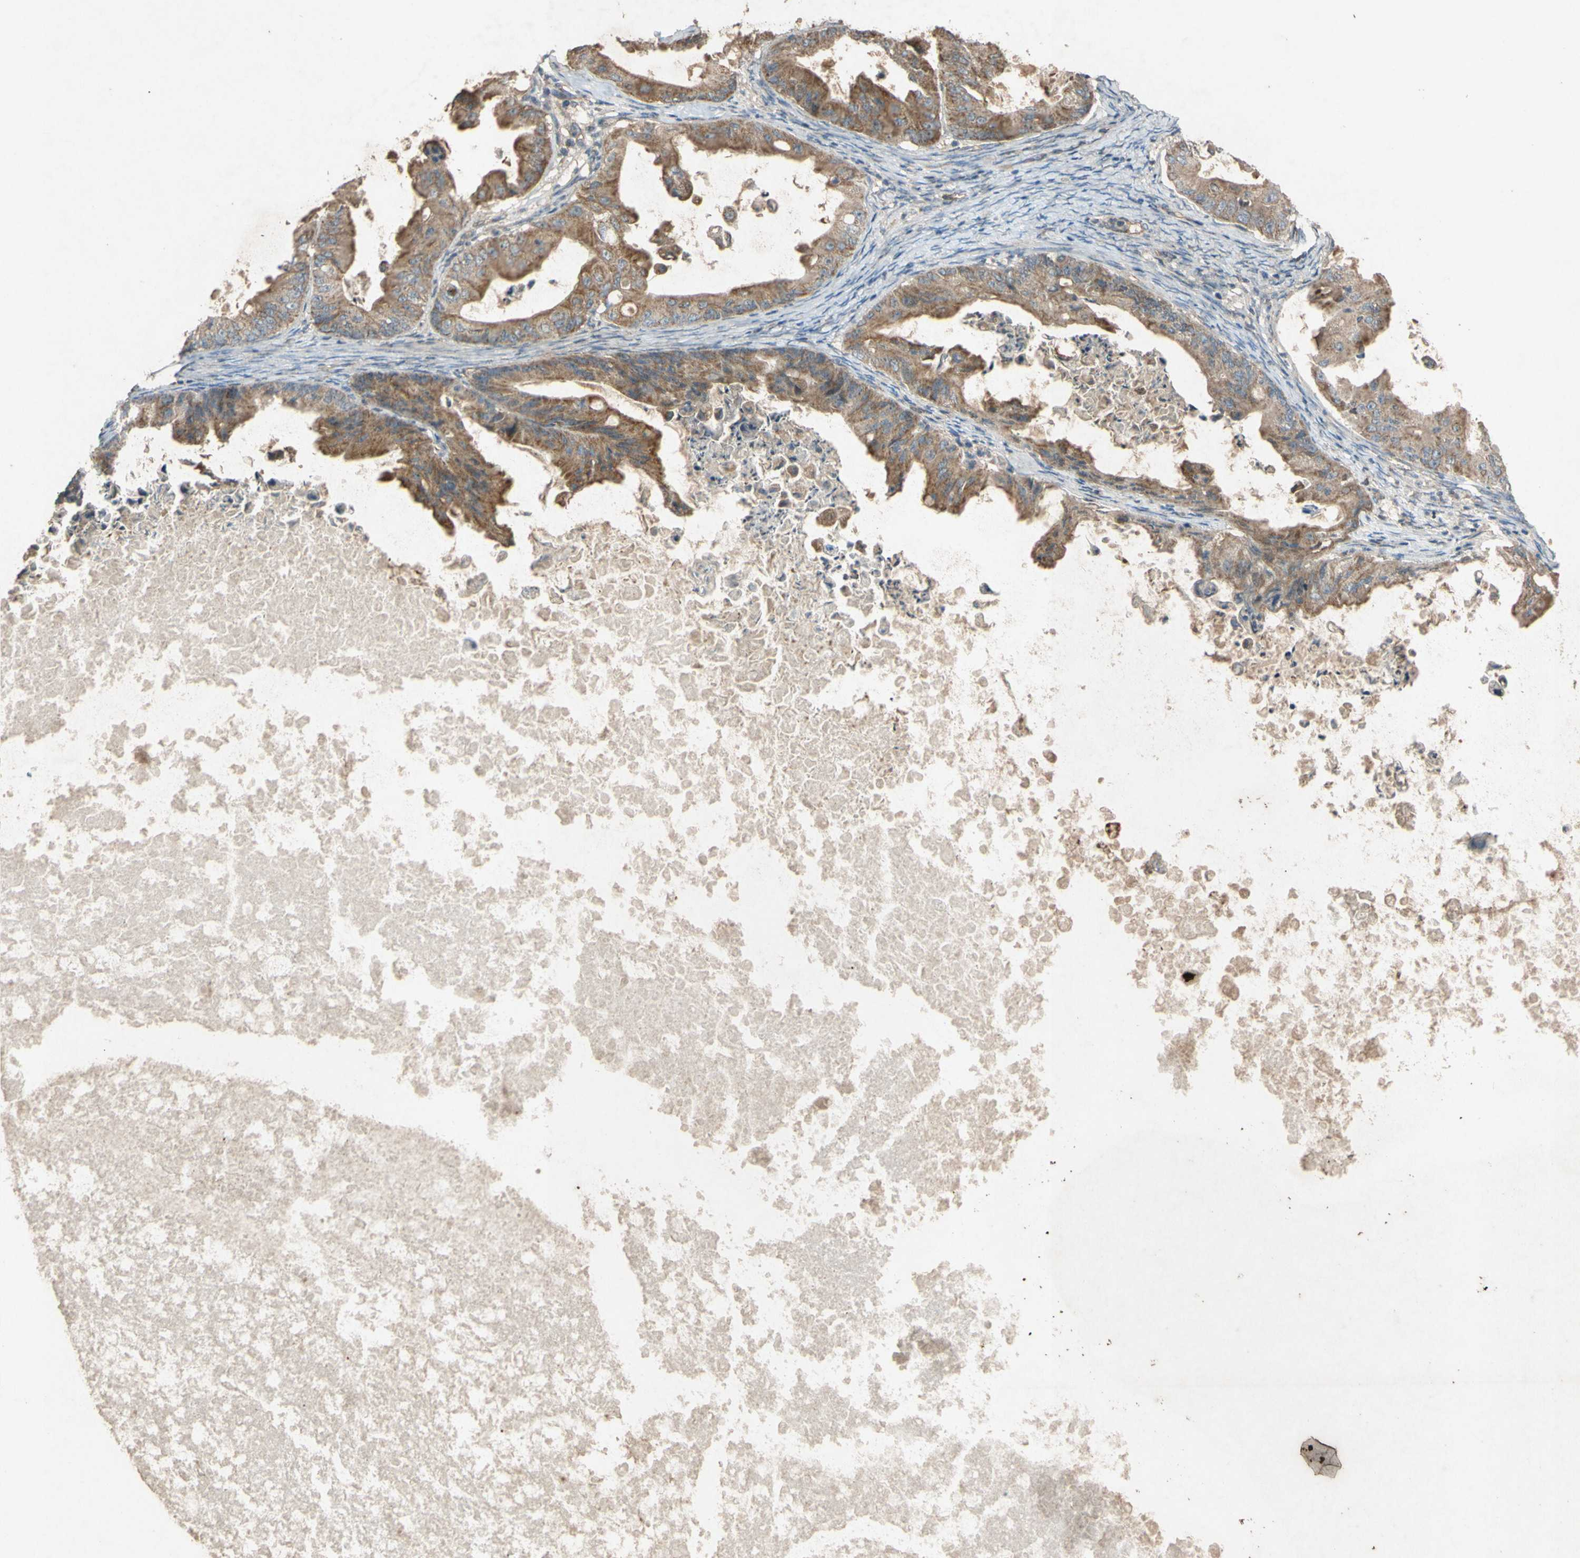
{"staining": {"intensity": "moderate", "quantity": ">75%", "location": "cytoplasmic/membranous"}, "tissue": "ovarian cancer", "cell_type": "Tumor cells", "image_type": "cancer", "snomed": [{"axis": "morphology", "description": "Cystadenocarcinoma, mucinous, NOS"}, {"axis": "topography", "description": "Ovary"}], "caption": "A histopathology image showing moderate cytoplasmic/membranous expression in about >75% of tumor cells in mucinous cystadenocarcinoma (ovarian), as visualized by brown immunohistochemical staining.", "gene": "TST", "patient": {"sex": "female", "age": 37}}